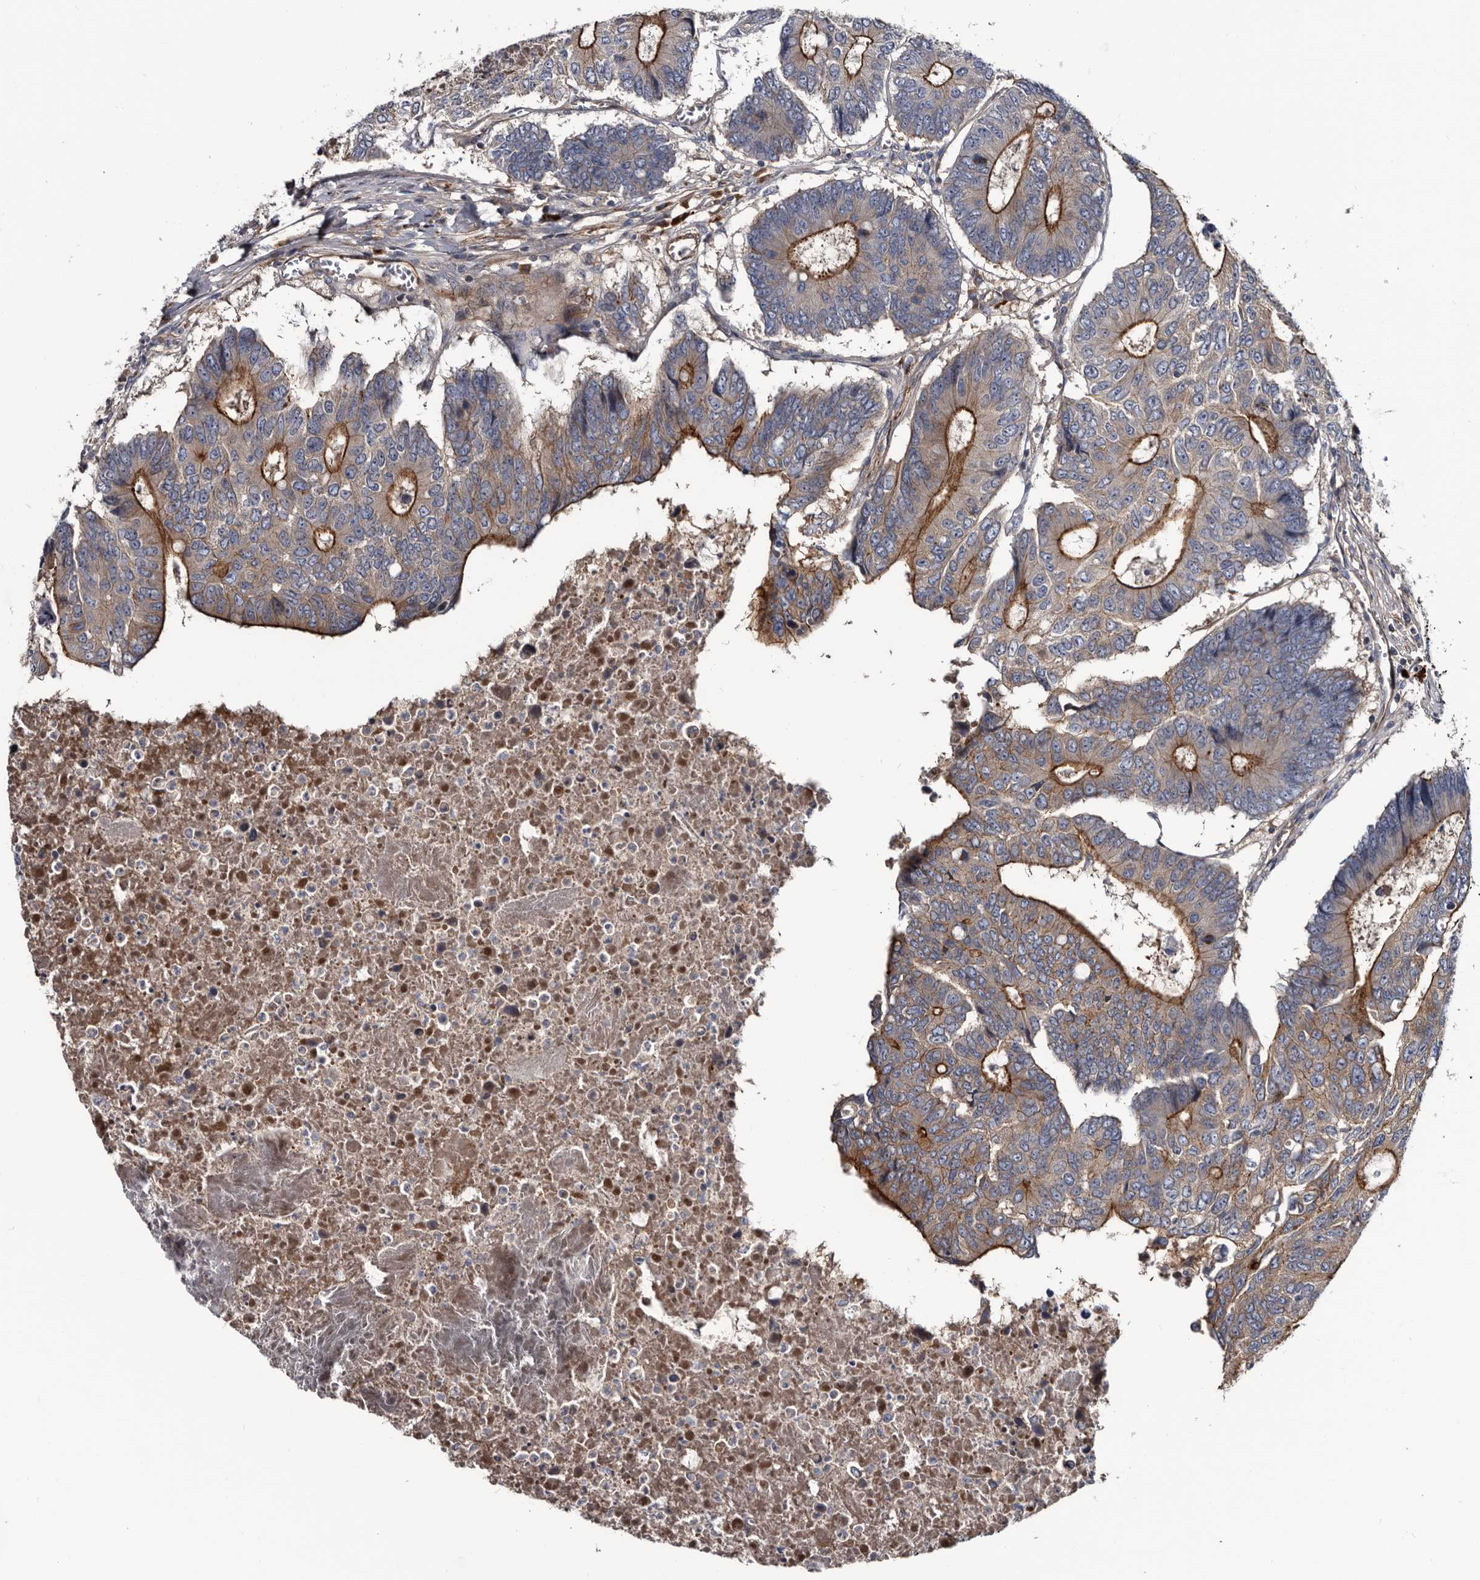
{"staining": {"intensity": "strong", "quantity": "25%-75%", "location": "cytoplasmic/membranous"}, "tissue": "colorectal cancer", "cell_type": "Tumor cells", "image_type": "cancer", "snomed": [{"axis": "morphology", "description": "Adenocarcinoma, NOS"}, {"axis": "topography", "description": "Colon"}], "caption": "High-magnification brightfield microscopy of colorectal cancer (adenocarcinoma) stained with DAB (brown) and counterstained with hematoxylin (blue). tumor cells exhibit strong cytoplasmic/membranous positivity is seen in about25%-75% of cells. (DAB (3,3'-diaminobenzidine) IHC, brown staining for protein, blue staining for nuclei).", "gene": "TSPAN17", "patient": {"sex": "male", "age": 87}}